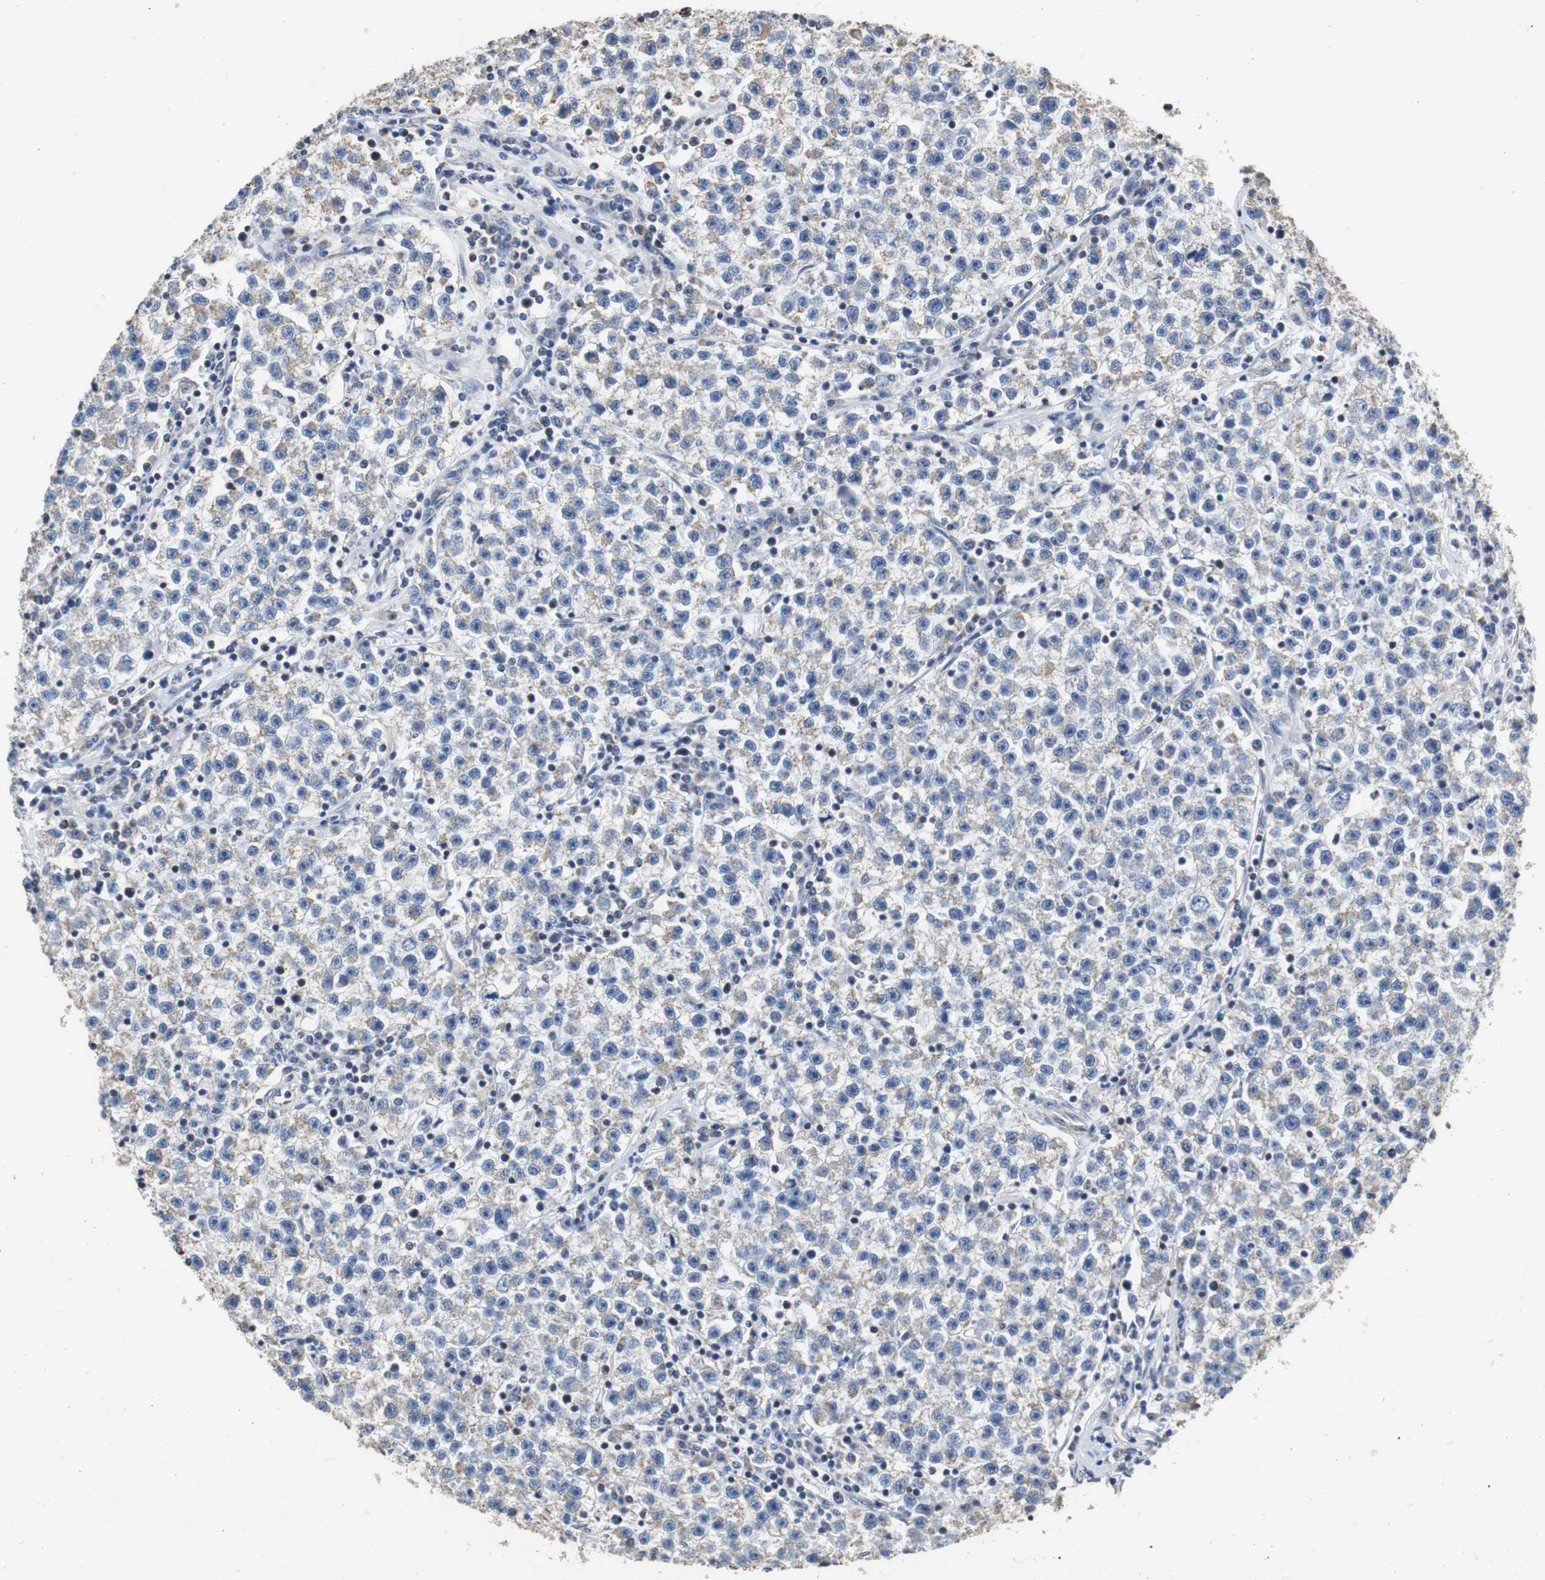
{"staining": {"intensity": "weak", "quantity": "25%-75%", "location": "cytoplasmic/membranous"}, "tissue": "testis cancer", "cell_type": "Tumor cells", "image_type": "cancer", "snomed": [{"axis": "morphology", "description": "Seminoma, NOS"}, {"axis": "topography", "description": "Testis"}], "caption": "A high-resolution image shows immunohistochemistry staining of testis cancer (seminoma), which reveals weak cytoplasmic/membranous expression in approximately 25%-75% of tumor cells. Using DAB (3,3'-diaminobenzidine) (brown) and hematoxylin (blue) stains, captured at high magnification using brightfield microscopy.", "gene": "PCK1", "patient": {"sex": "male", "age": 22}}